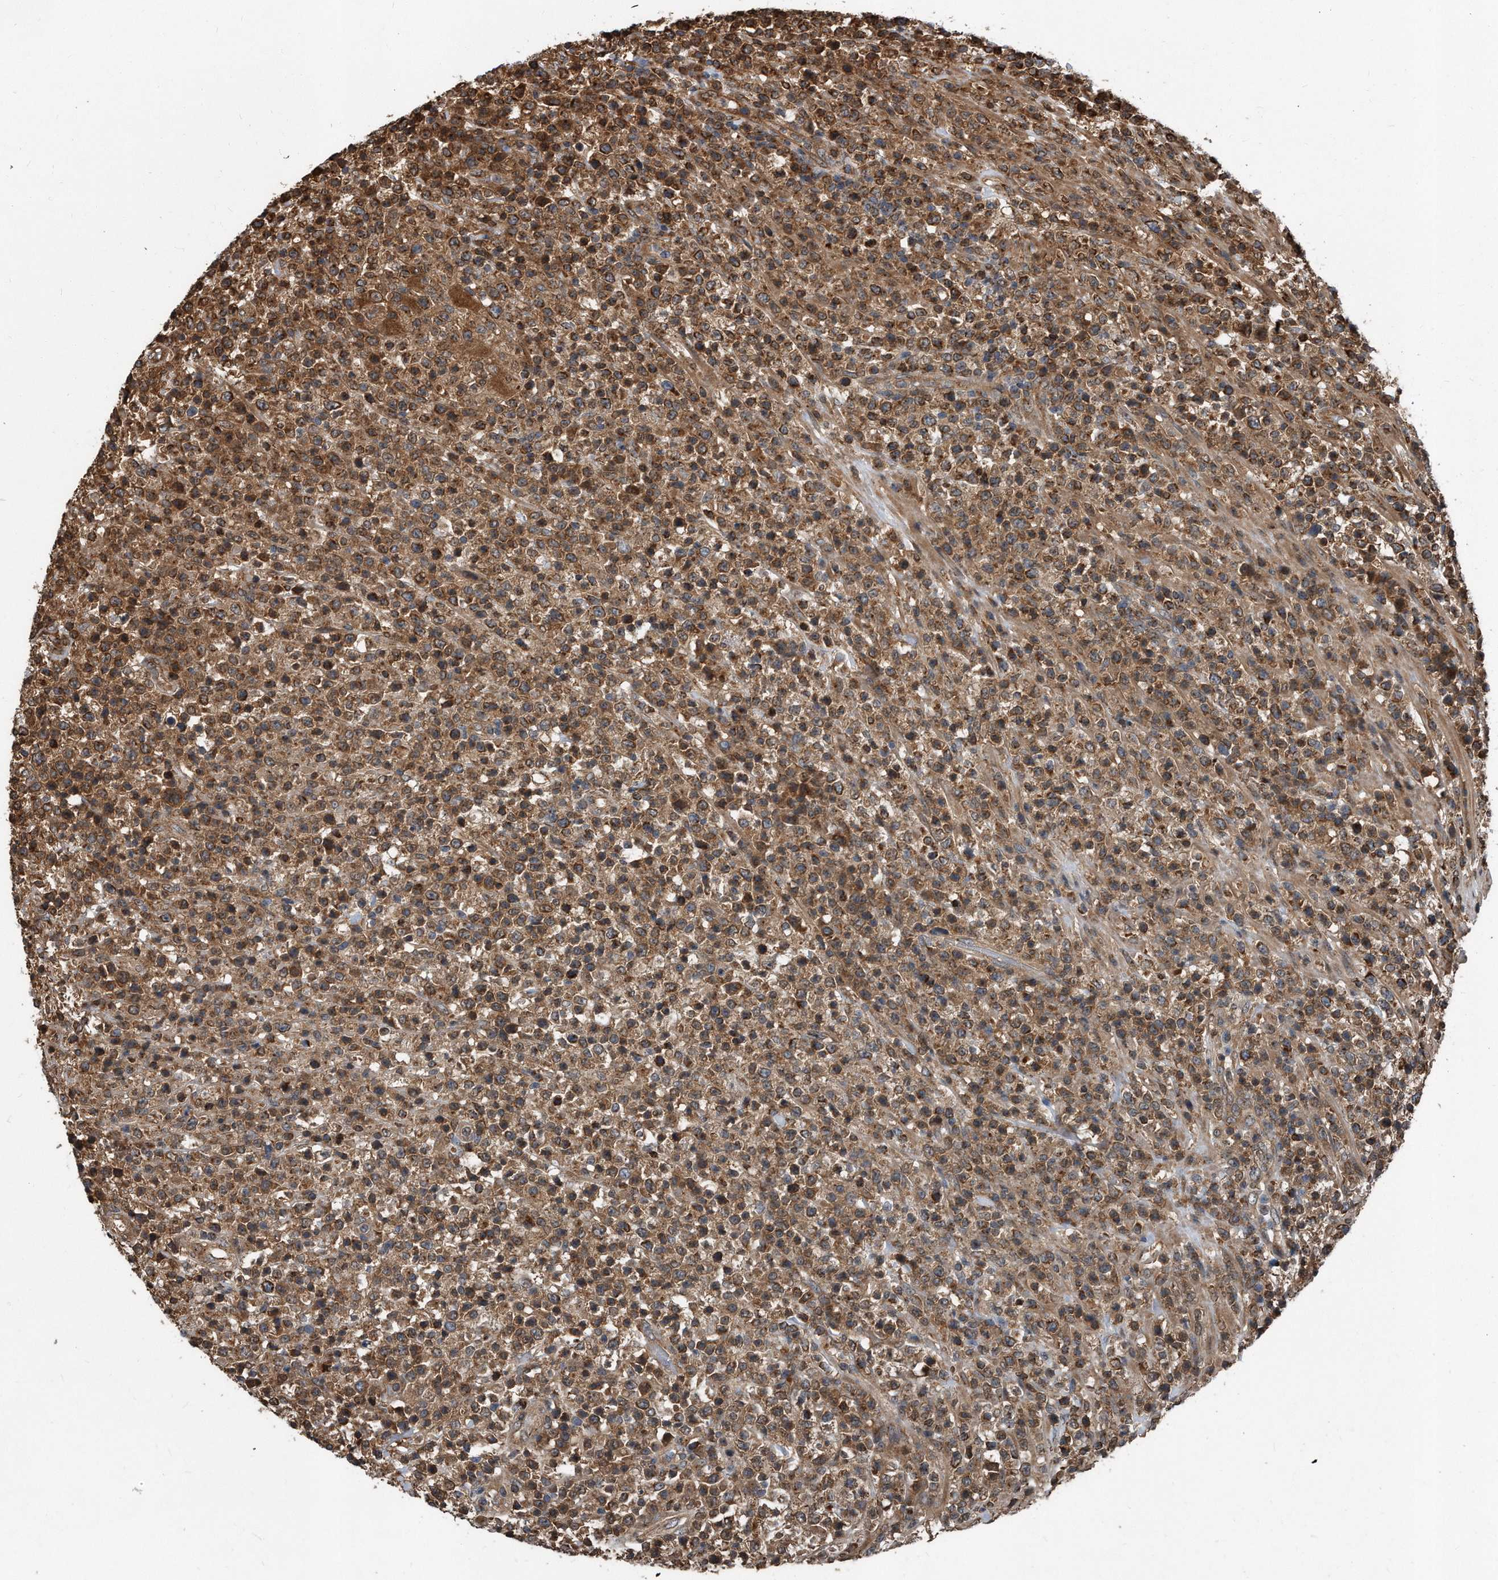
{"staining": {"intensity": "moderate", "quantity": ">75%", "location": "cytoplasmic/membranous"}, "tissue": "lymphoma", "cell_type": "Tumor cells", "image_type": "cancer", "snomed": [{"axis": "morphology", "description": "Malignant lymphoma, non-Hodgkin's type, High grade"}, {"axis": "topography", "description": "Colon"}], "caption": "This histopathology image exhibits immunohistochemistry staining of high-grade malignant lymphoma, non-Hodgkin's type, with medium moderate cytoplasmic/membranous expression in about >75% of tumor cells.", "gene": "FAM136A", "patient": {"sex": "female", "age": 53}}